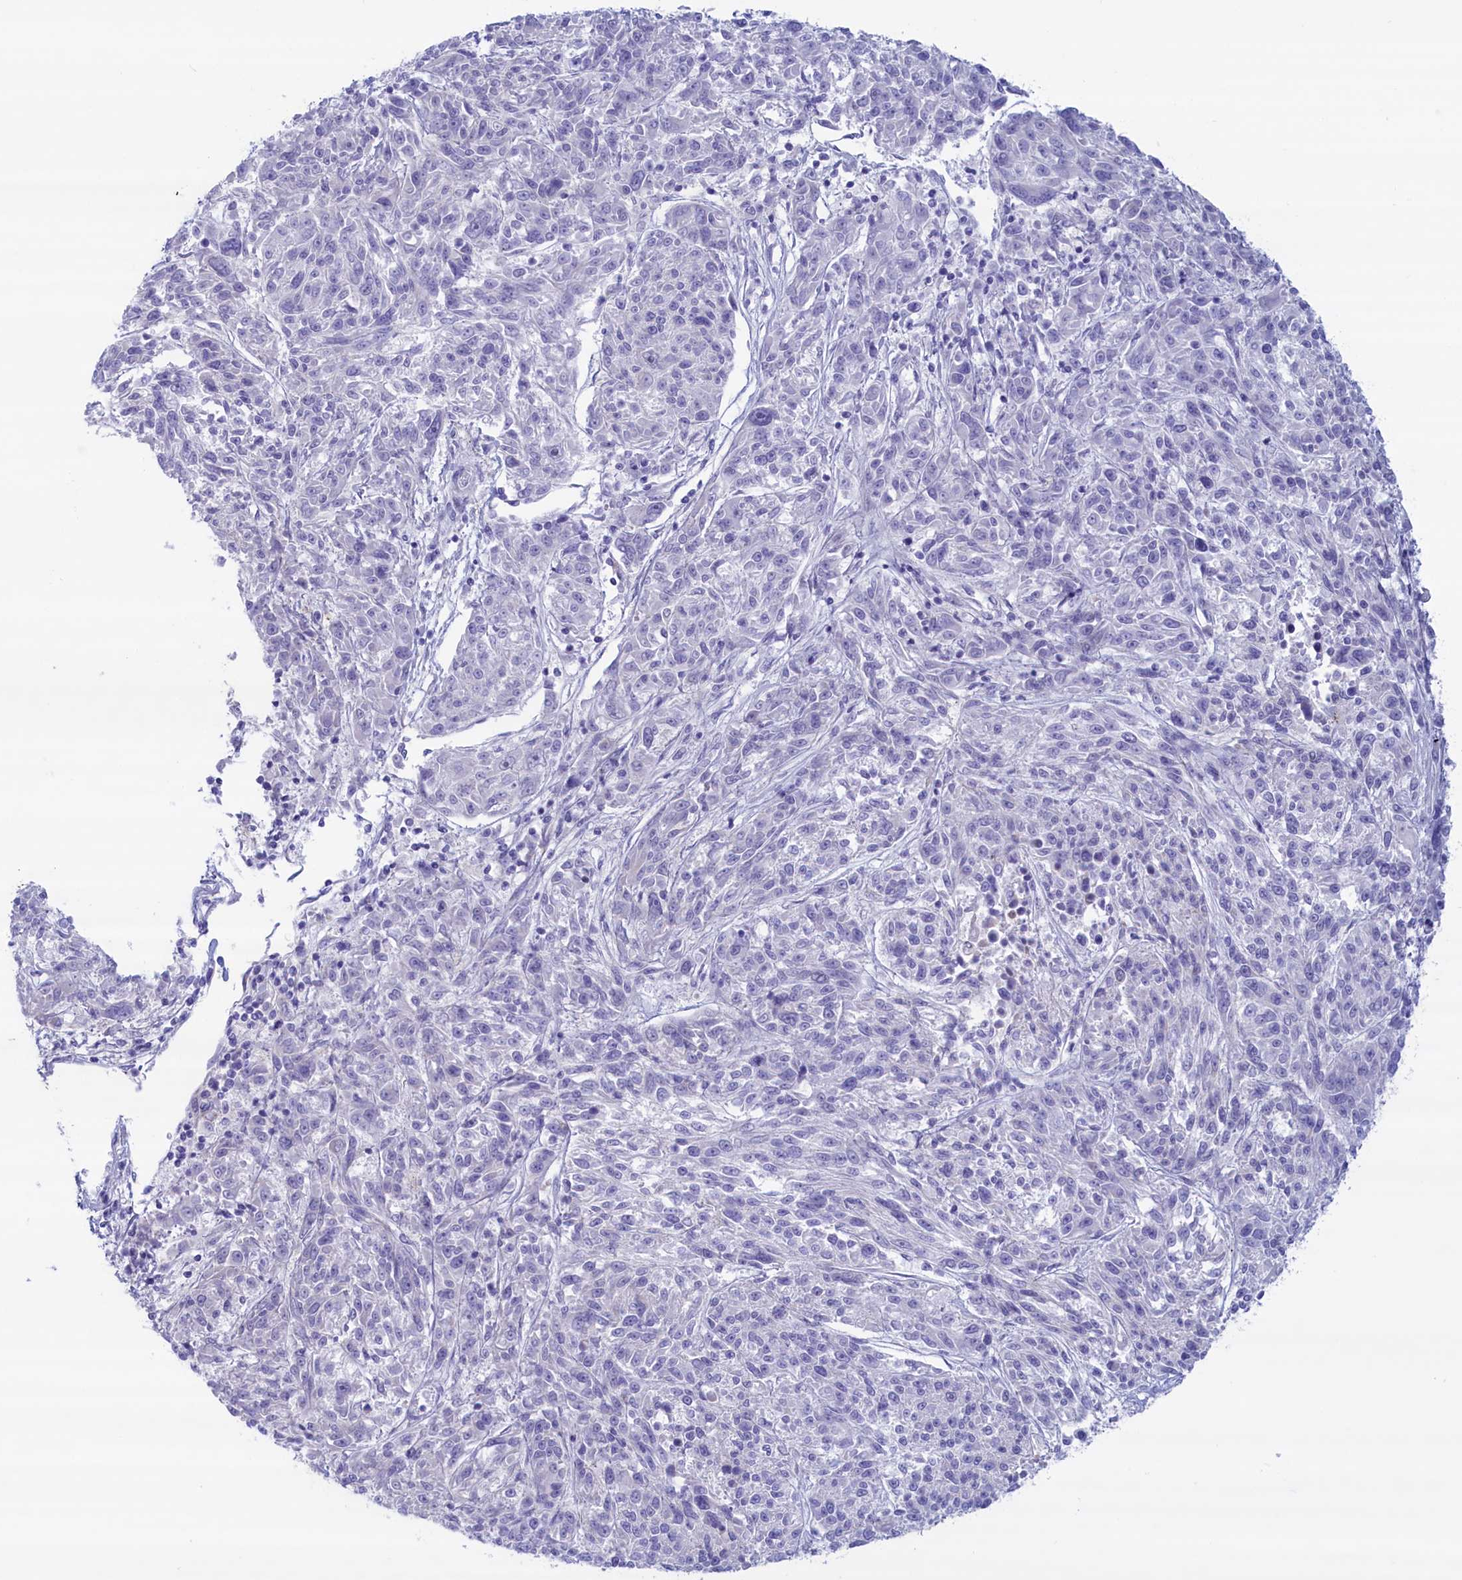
{"staining": {"intensity": "negative", "quantity": "none", "location": "none"}, "tissue": "melanoma", "cell_type": "Tumor cells", "image_type": "cancer", "snomed": [{"axis": "morphology", "description": "Malignant melanoma, NOS"}, {"axis": "topography", "description": "Skin"}], "caption": "Immunohistochemistry micrograph of neoplastic tissue: human melanoma stained with DAB displays no significant protein staining in tumor cells.", "gene": "MPV17L2", "patient": {"sex": "male", "age": 53}}